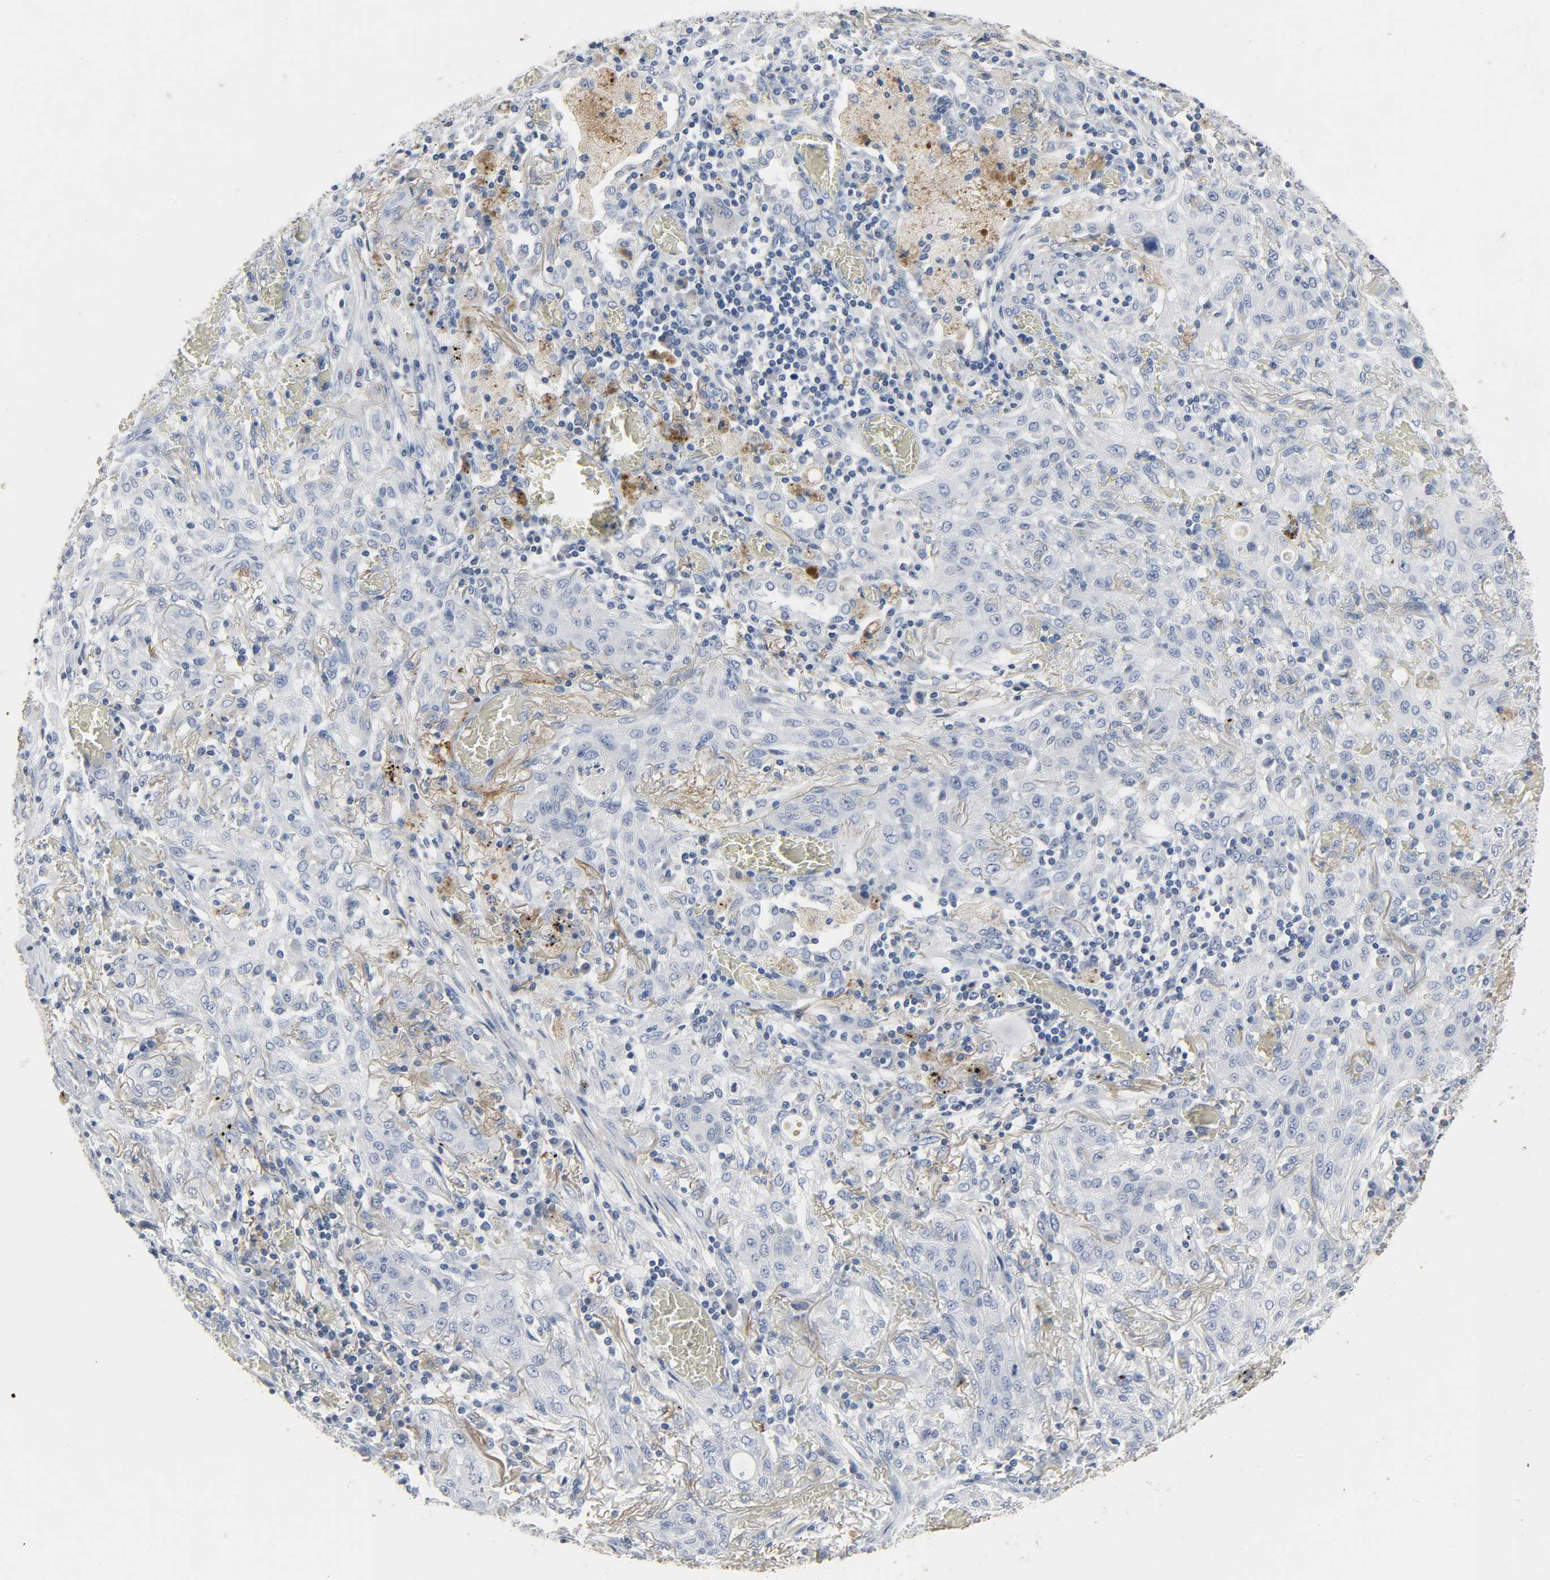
{"staining": {"intensity": "negative", "quantity": "none", "location": "none"}, "tissue": "lung cancer", "cell_type": "Tumor cells", "image_type": "cancer", "snomed": [{"axis": "morphology", "description": "Squamous cell carcinoma, NOS"}, {"axis": "topography", "description": "Lung"}], "caption": "A photomicrograph of human lung squamous cell carcinoma is negative for staining in tumor cells.", "gene": "FBLN5", "patient": {"sex": "female", "age": 47}}